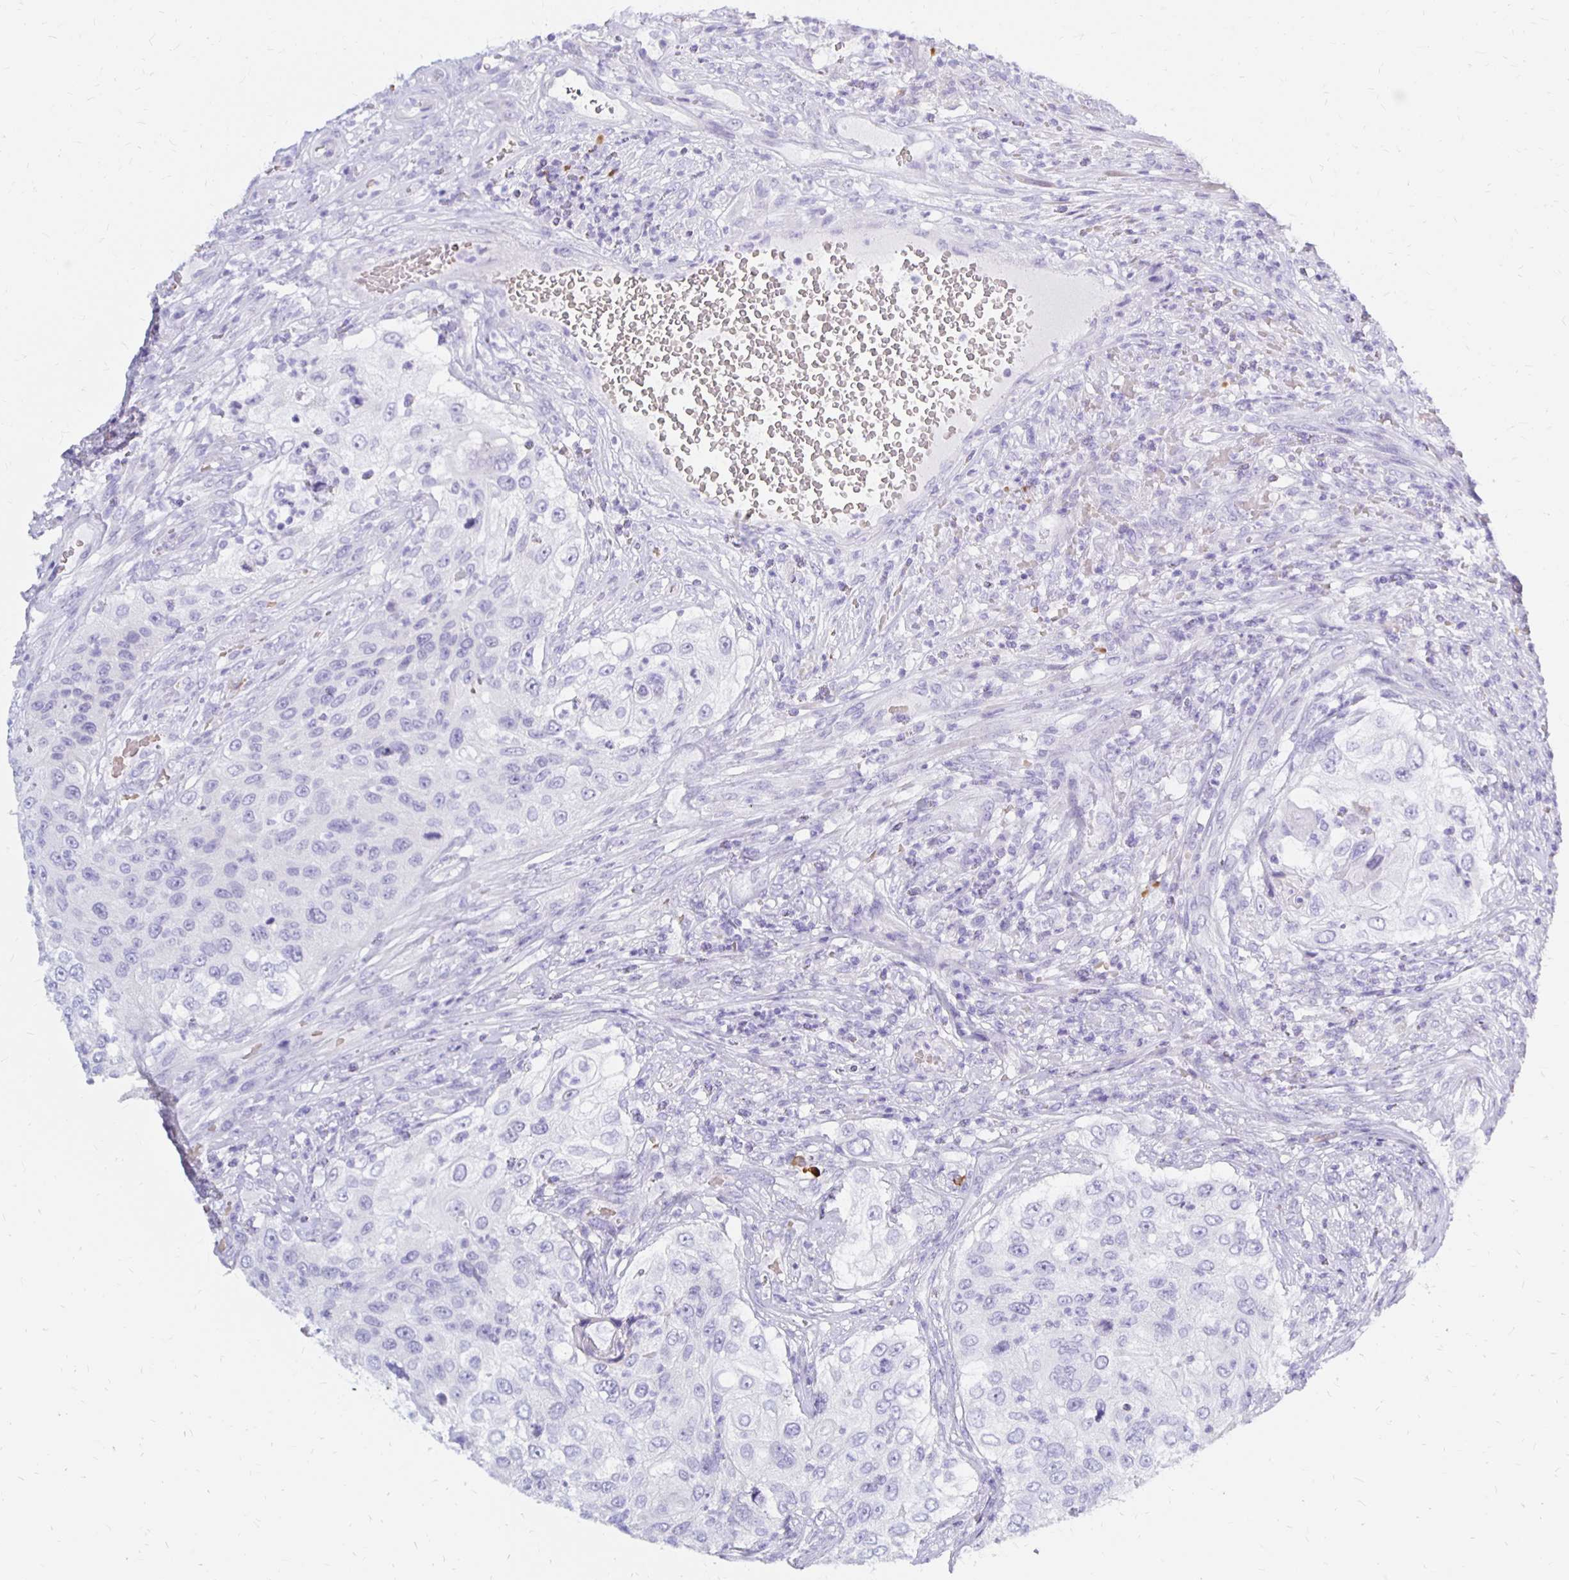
{"staining": {"intensity": "negative", "quantity": "none", "location": "none"}, "tissue": "urothelial cancer", "cell_type": "Tumor cells", "image_type": "cancer", "snomed": [{"axis": "morphology", "description": "Urothelial carcinoma, High grade"}, {"axis": "topography", "description": "Urinary bladder"}], "caption": "Immunohistochemical staining of human high-grade urothelial carcinoma exhibits no significant expression in tumor cells.", "gene": "FNTB", "patient": {"sex": "female", "age": 60}}